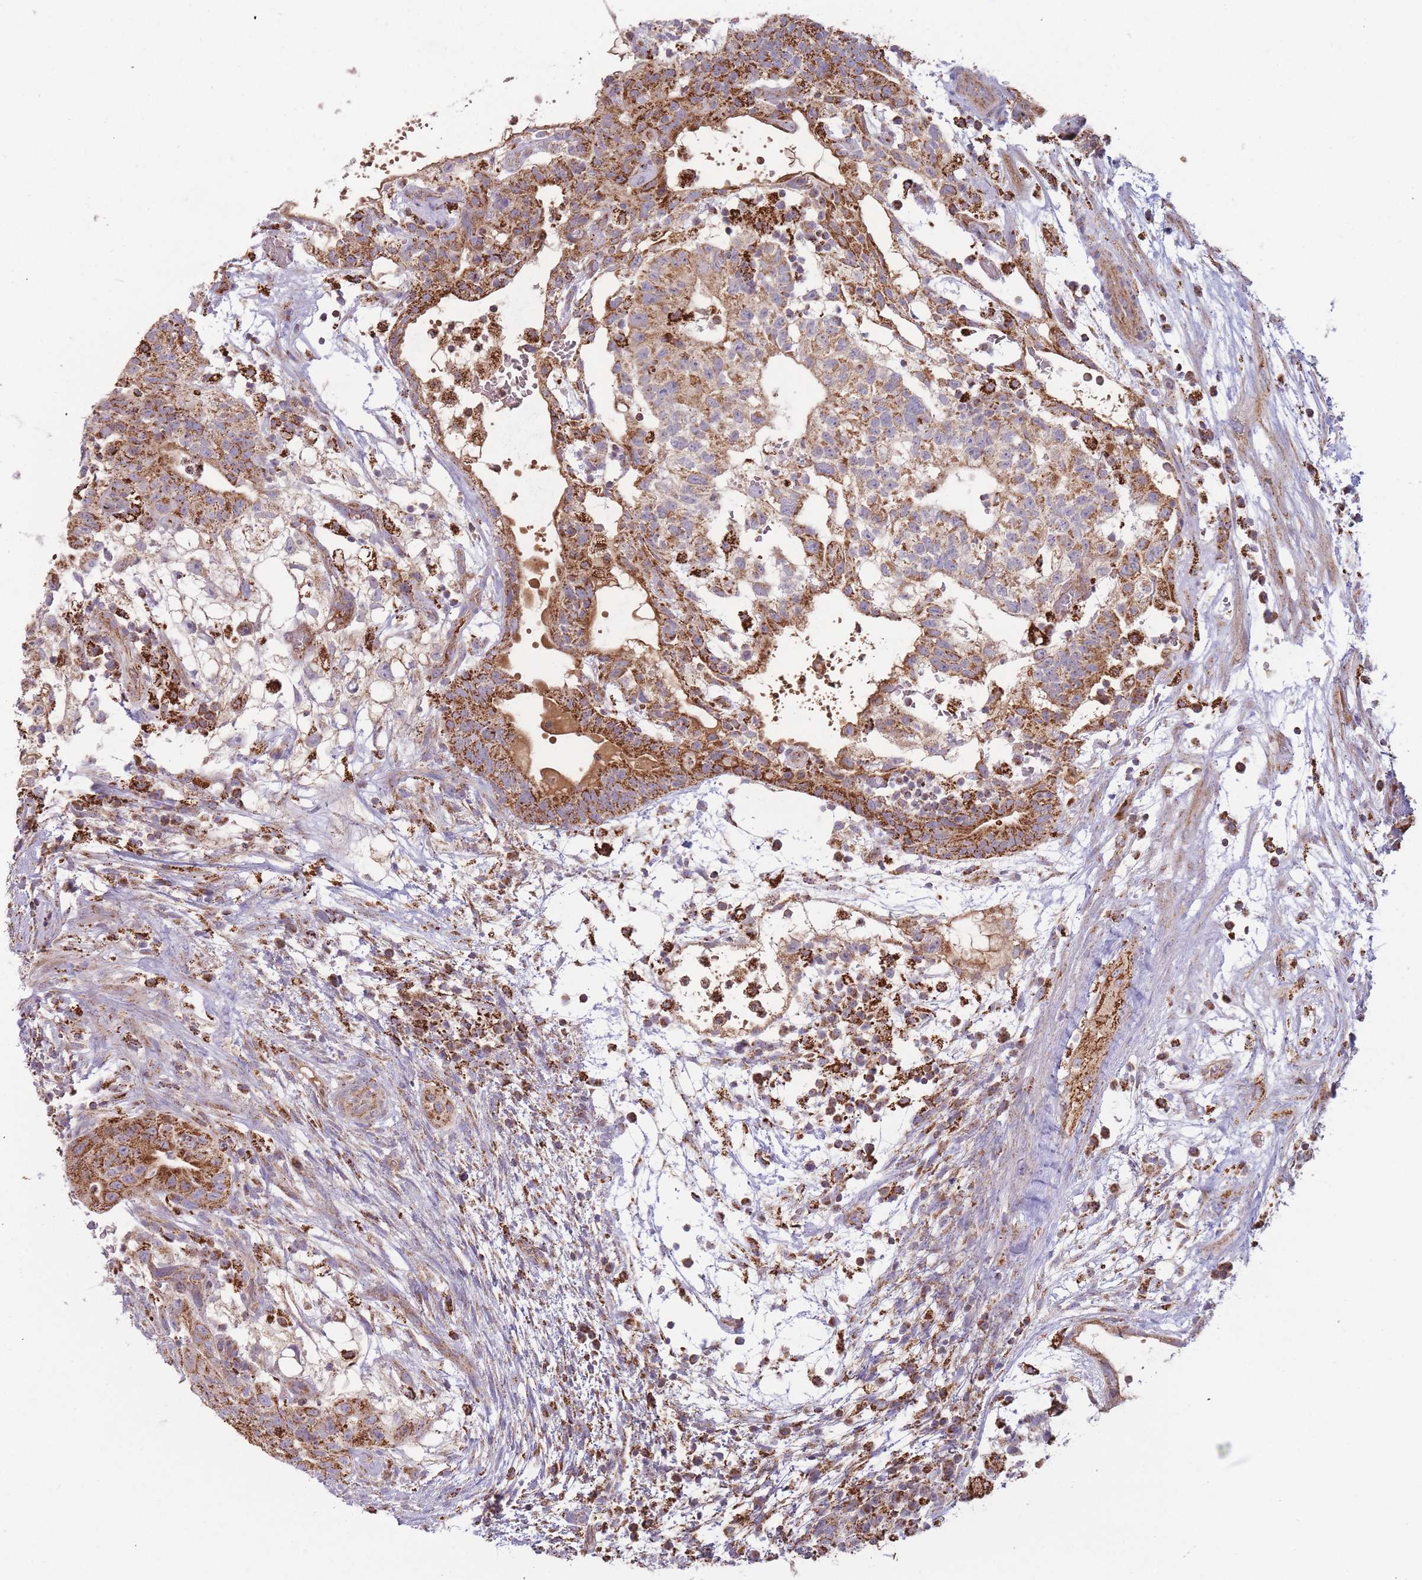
{"staining": {"intensity": "moderate", "quantity": ">75%", "location": "cytoplasmic/membranous"}, "tissue": "testis cancer", "cell_type": "Tumor cells", "image_type": "cancer", "snomed": [{"axis": "morphology", "description": "Normal tissue, NOS"}, {"axis": "morphology", "description": "Carcinoma, Embryonal, NOS"}, {"axis": "topography", "description": "Testis"}], "caption": "Moderate cytoplasmic/membranous staining for a protein is identified in approximately >75% of tumor cells of testis embryonal carcinoma using immunohistochemistry (IHC).", "gene": "MRPL17", "patient": {"sex": "male", "age": 32}}